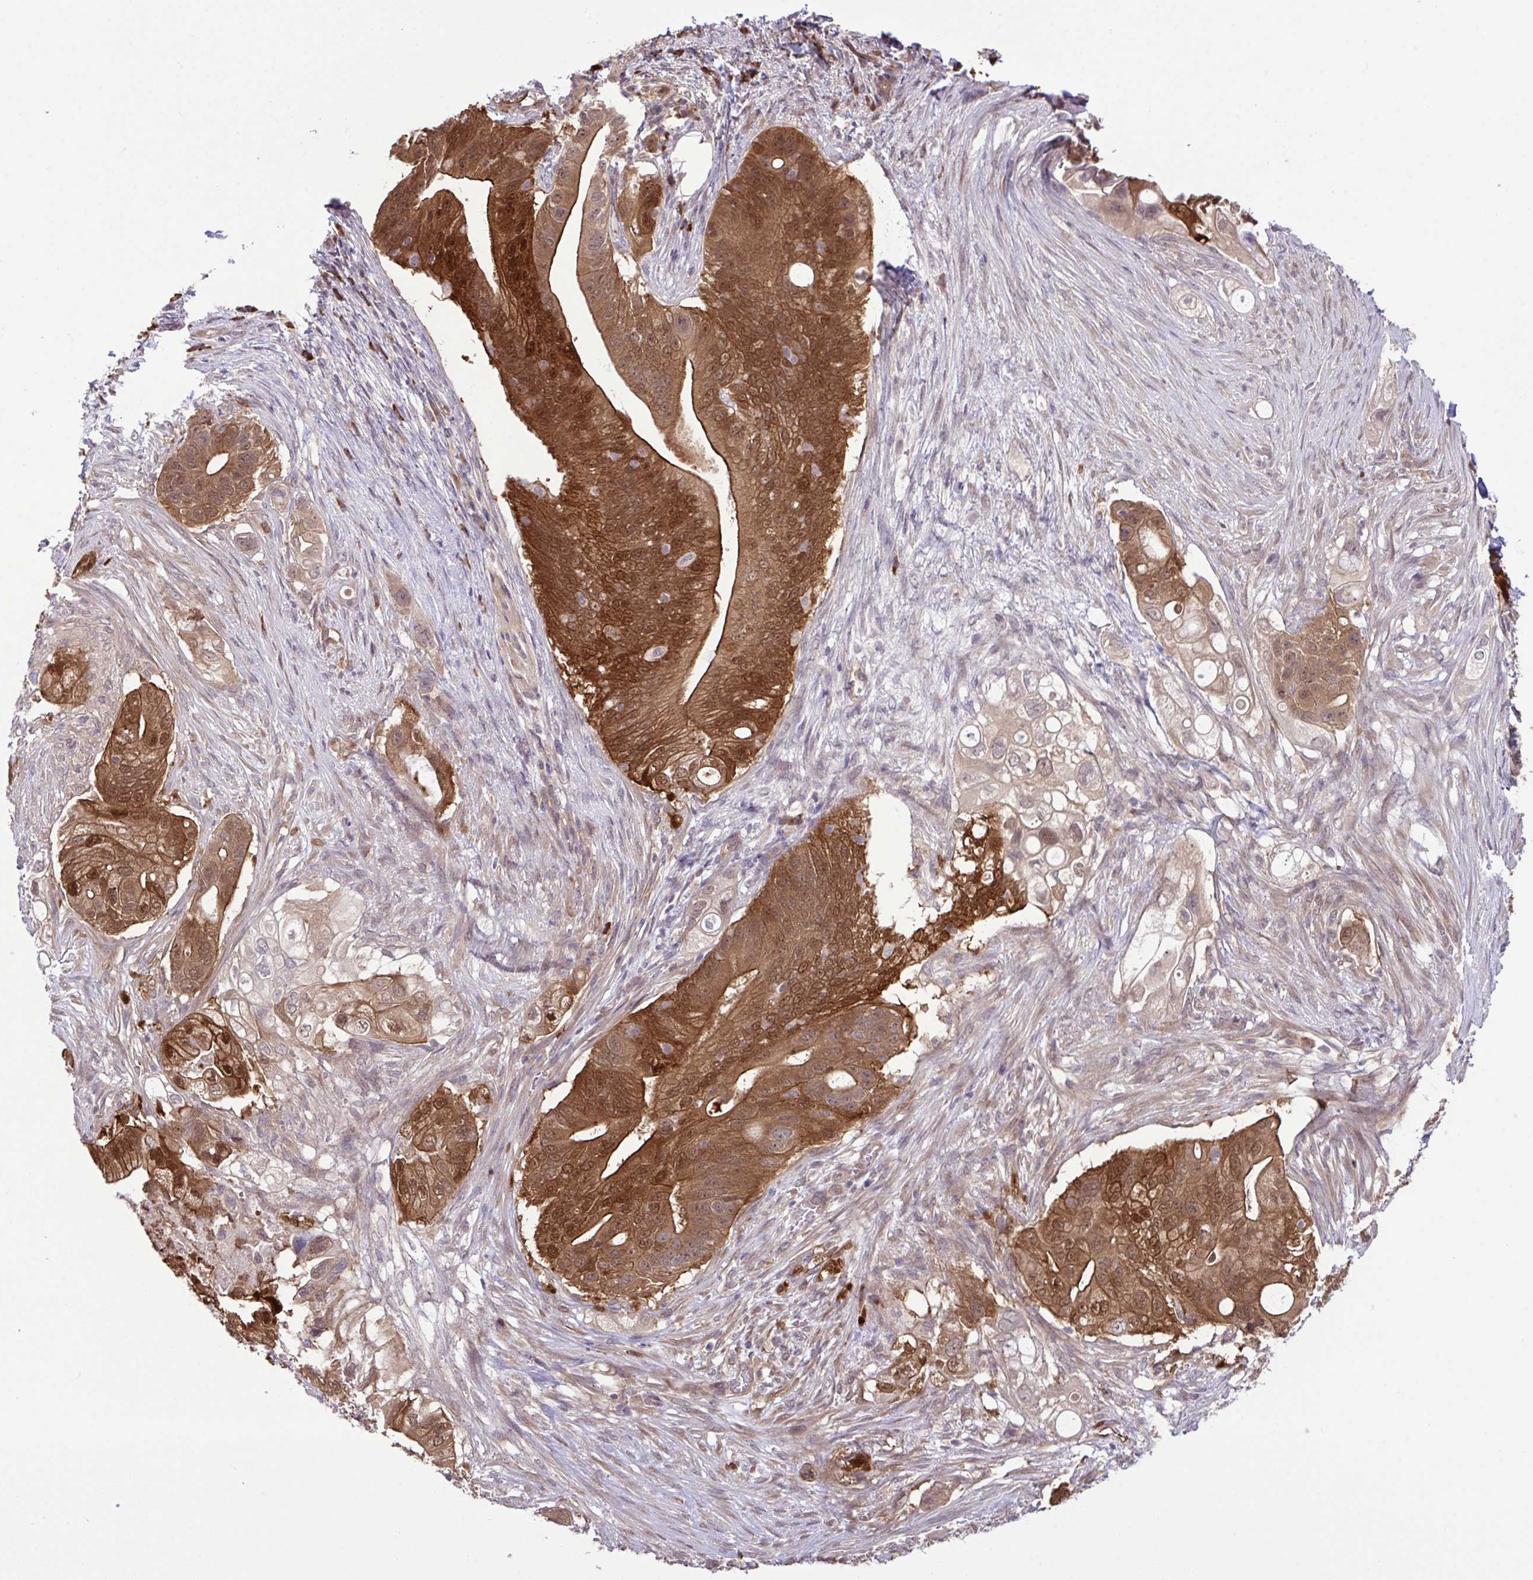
{"staining": {"intensity": "strong", "quantity": ">75%", "location": "cytoplasmic/membranous,nuclear"}, "tissue": "pancreatic cancer", "cell_type": "Tumor cells", "image_type": "cancer", "snomed": [{"axis": "morphology", "description": "Adenocarcinoma, NOS"}, {"axis": "topography", "description": "Pancreas"}], "caption": "A high amount of strong cytoplasmic/membranous and nuclear positivity is identified in about >75% of tumor cells in pancreatic cancer (adenocarcinoma) tissue.", "gene": "CMPK1", "patient": {"sex": "female", "age": 72}}